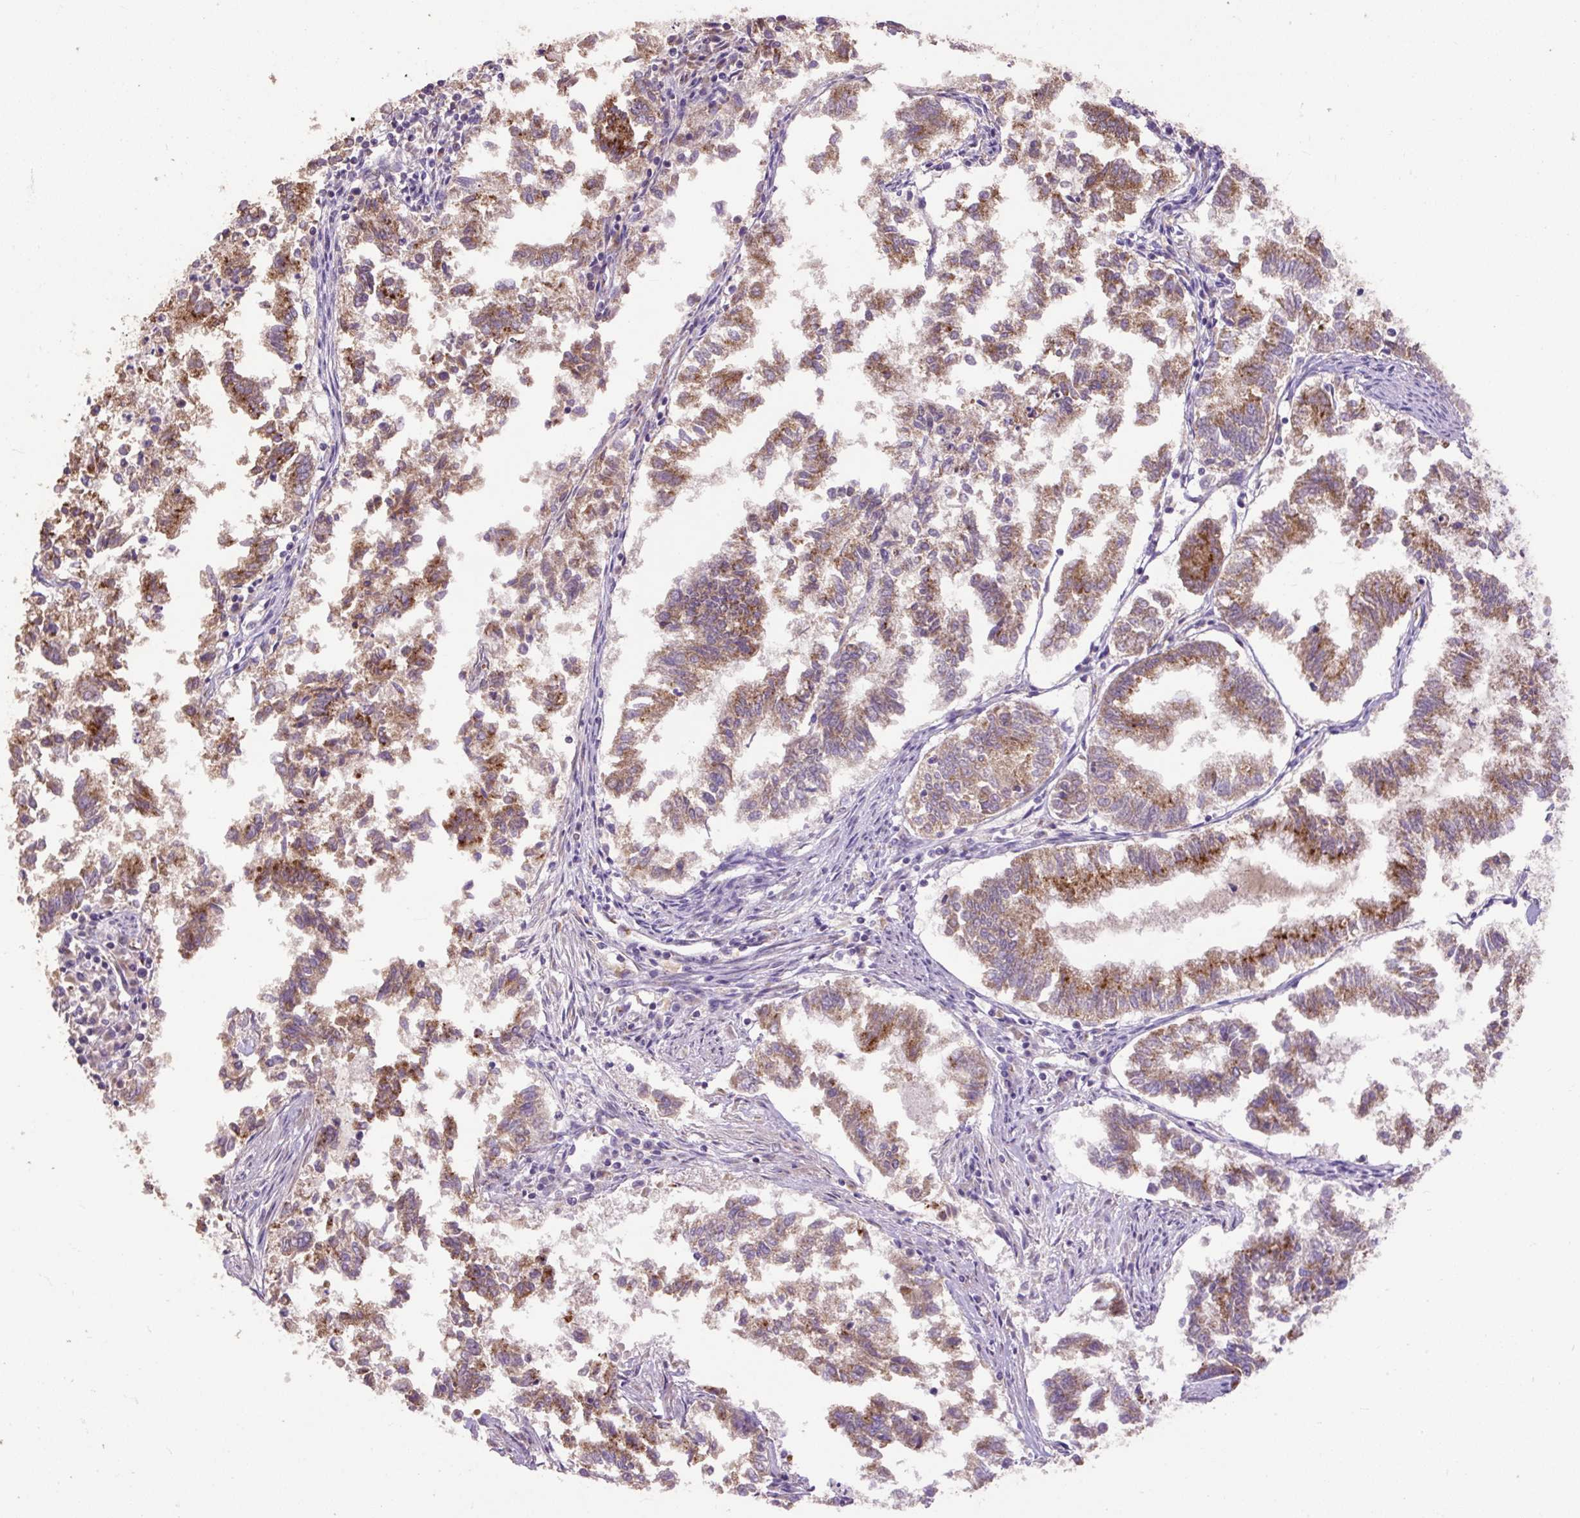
{"staining": {"intensity": "strong", "quantity": "25%-75%", "location": "cytoplasmic/membranous"}, "tissue": "endometrial cancer", "cell_type": "Tumor cells", "image_type": "cancer", "snomed": [{"axis": "morphology", "description": "Necrosis, NOS"}, {"axis": "morphology", "description": "Adenocarcinoma, NOS"}, {"axis": "topography", "description": "Endometrium"}], "caption": "Brown immunohistochemical staining in human endometrial cancer demonstrates strong cytoplasmic/membranous positivity in approximately 25%-75% of tumor cells.", "gene": "ABR", "patient": {"sex": "female", "age": 79}}